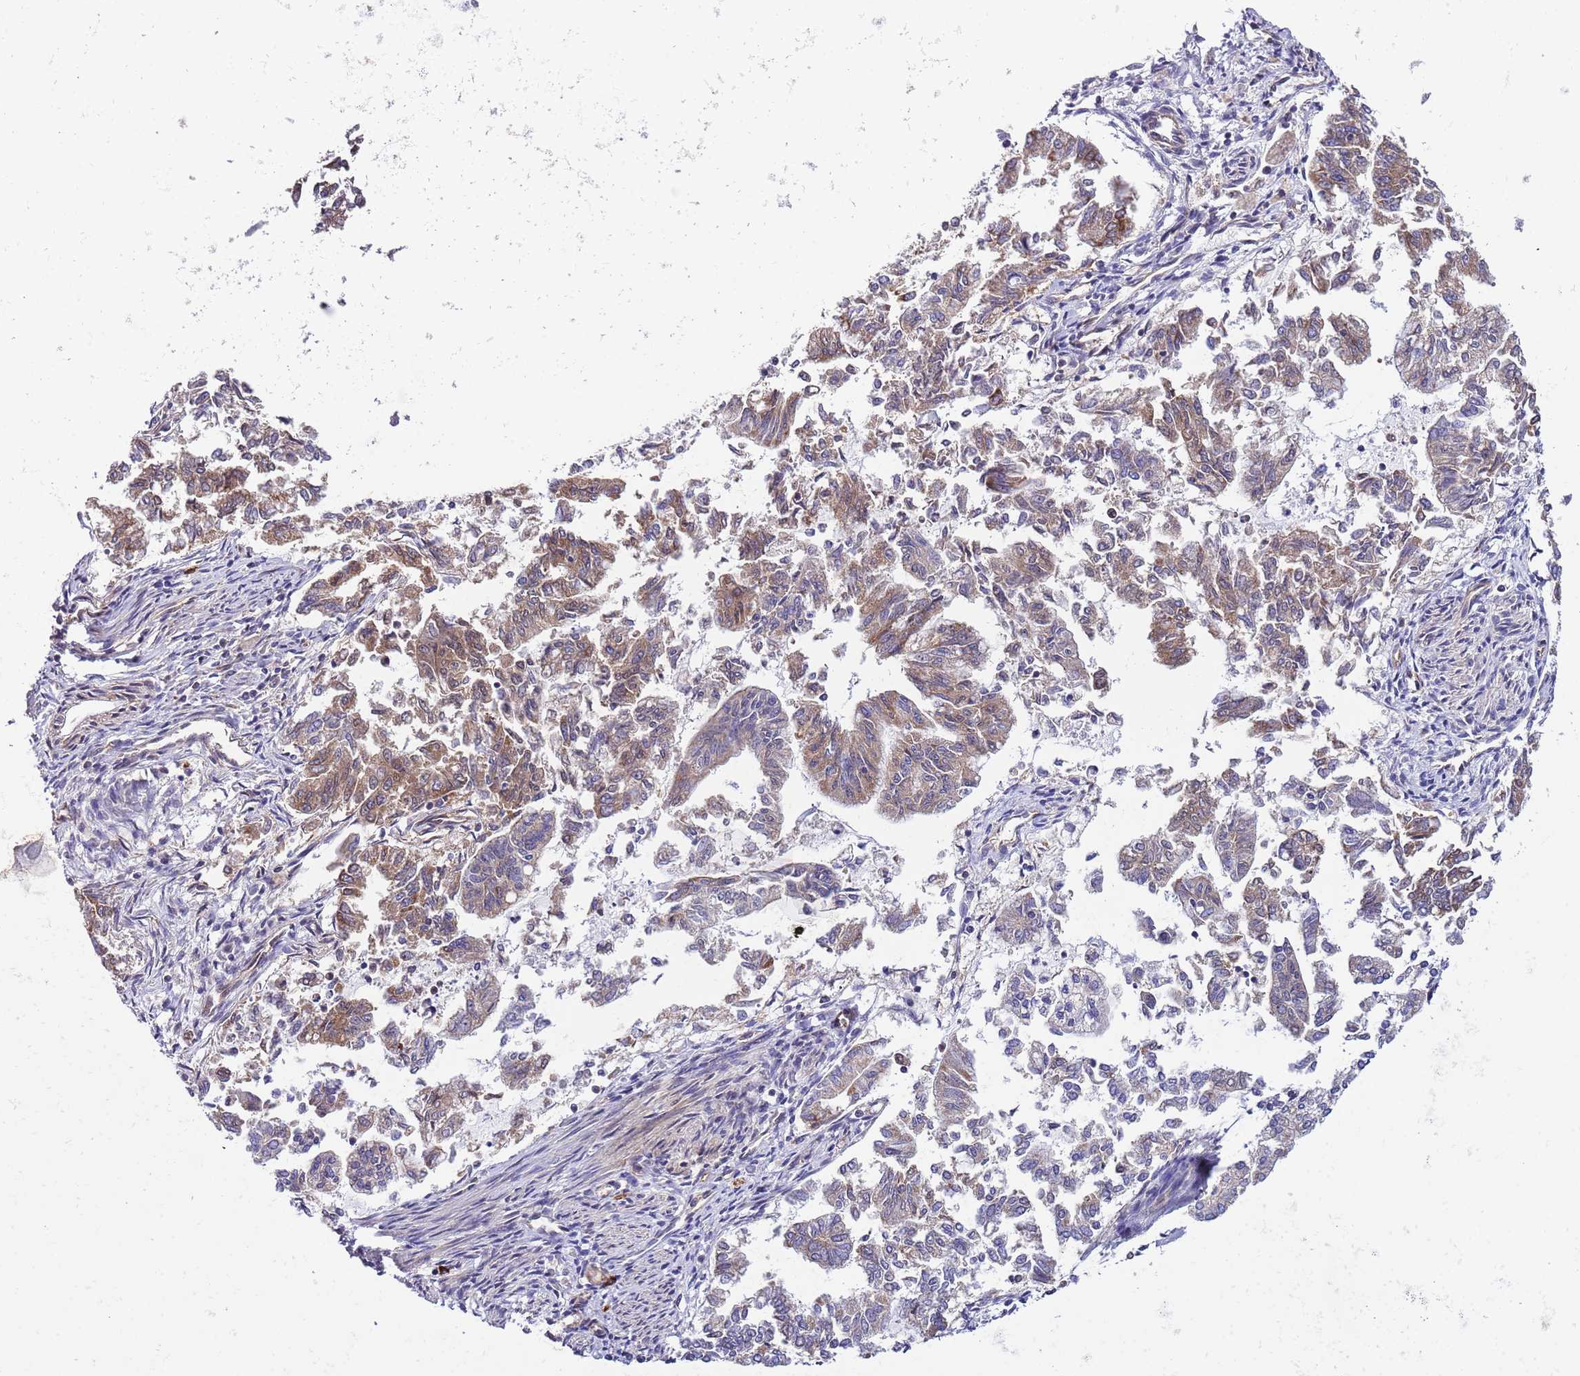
{"staining": {"intensity": "moderate", "quantity": "25%-75%", "location": "cytoplasmic/membranous"}, "tissue": "endometrial cancer", "cell_type": "Tumor cells", "image_type": "cancer", "snomed": [{"axis": "morphology", "description": "Adenocarcinoma, NOS"}, {"axis": "topography", "description": "Endometrium"}], "caption": "Immunohistochemical staining of endometrial adenocarcinoma demonstrates medium levels of moderate cytoplasmic/membranous protein positivity in about 25%-75% of tumor cells.", "gene": "DONSON", "patient": {"sex": "female", "age": 79}}